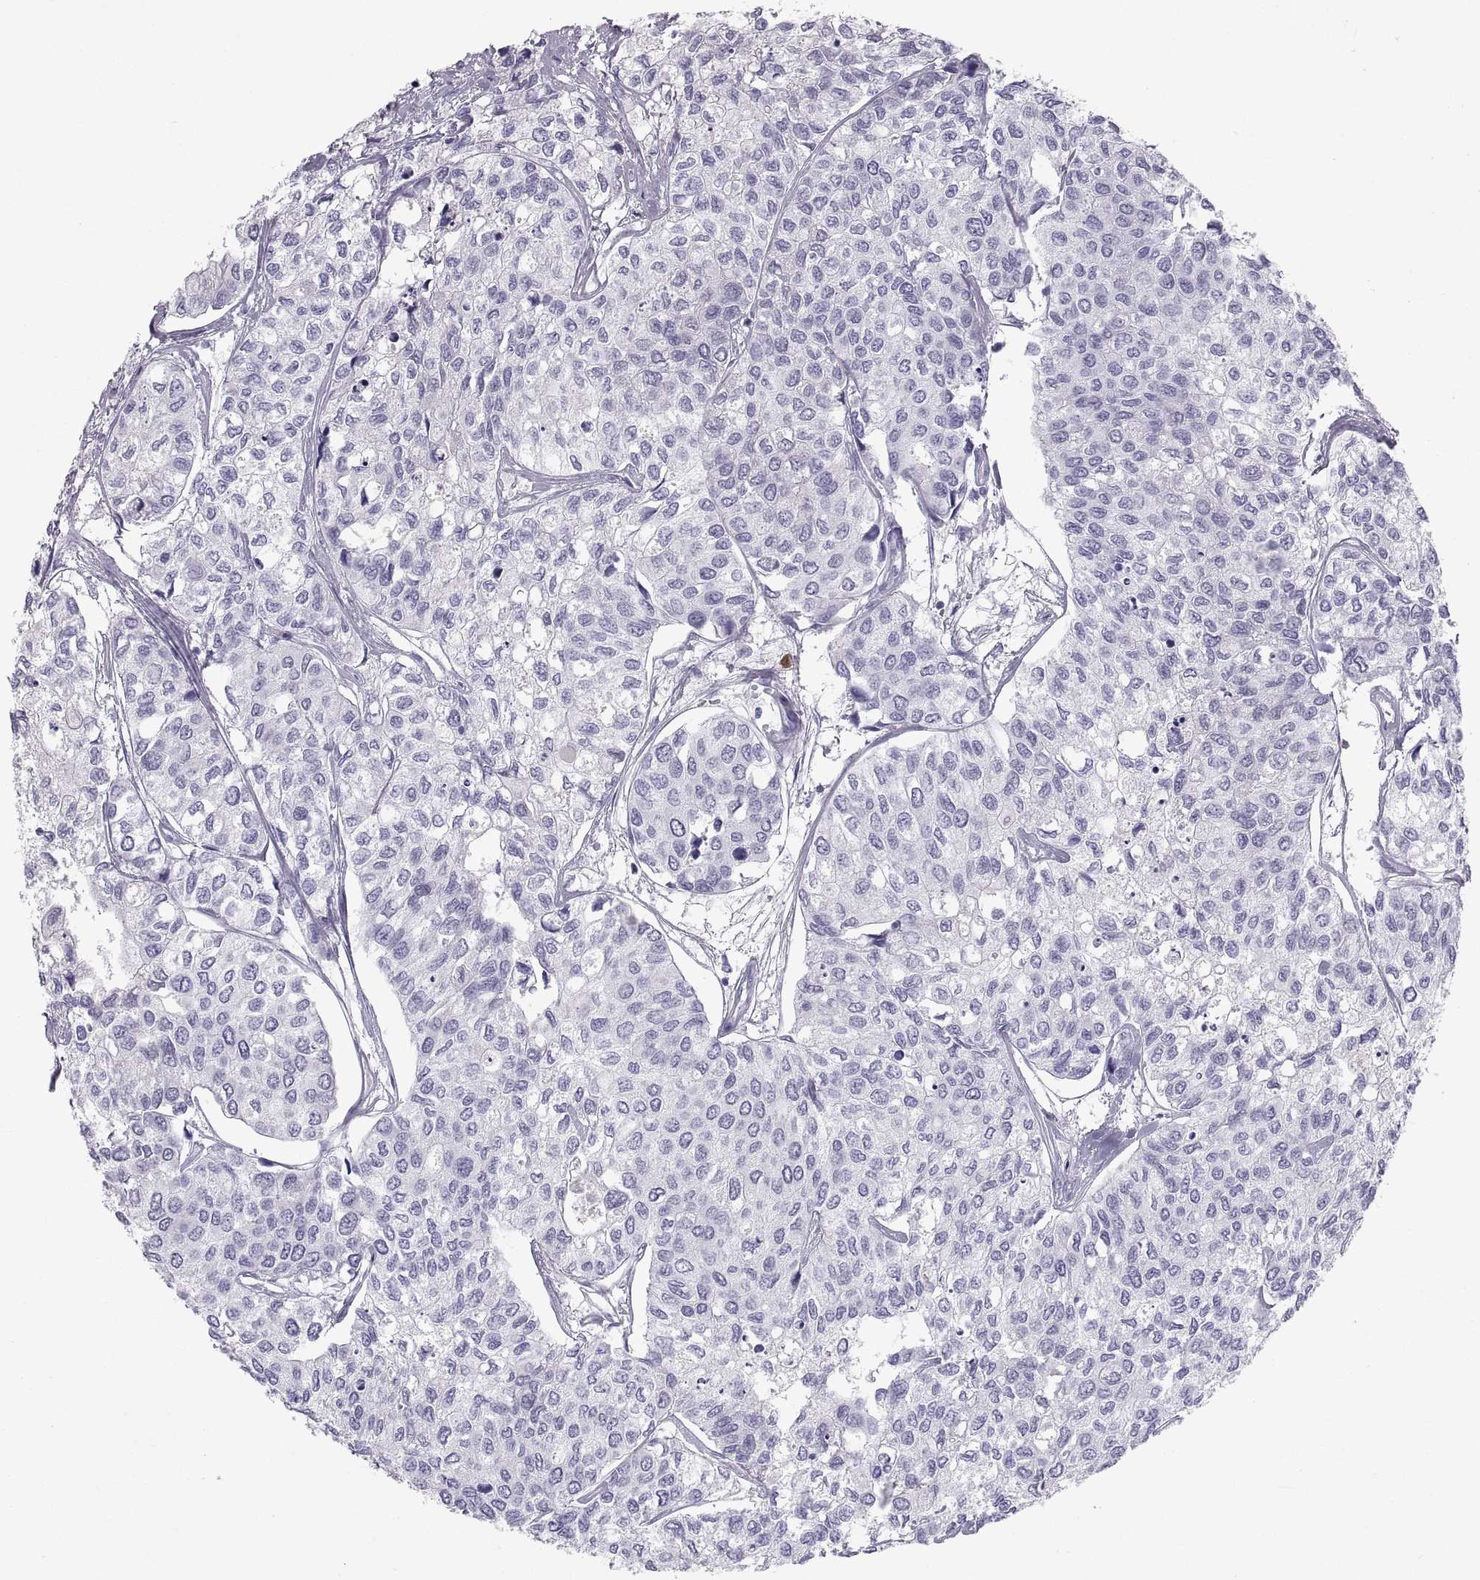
{"staining": {"intensity": "negative", "quantity": "none", "location": "none"}, "tissue": "urothelial cancer", "cell_type": "Tumor cells", "image_type": "cancer", "snomed": [{"axis": "morphology", "description": "Urothelial carcinoma, High grade"}, {"axis": "topography", "description": "Urinary bladder"}], "caption": "A high-resolution image shows immunohistochemistry staining of urothelial cancer, which exhibits no significant expression in tumor cells. (DAB (3,3'-diaminobenzidine) immunohistochemistry (IHC) with hematoxylin counter stain).", "gene": "CT47A10", "patient": {"sex": "male", "age": 73}}